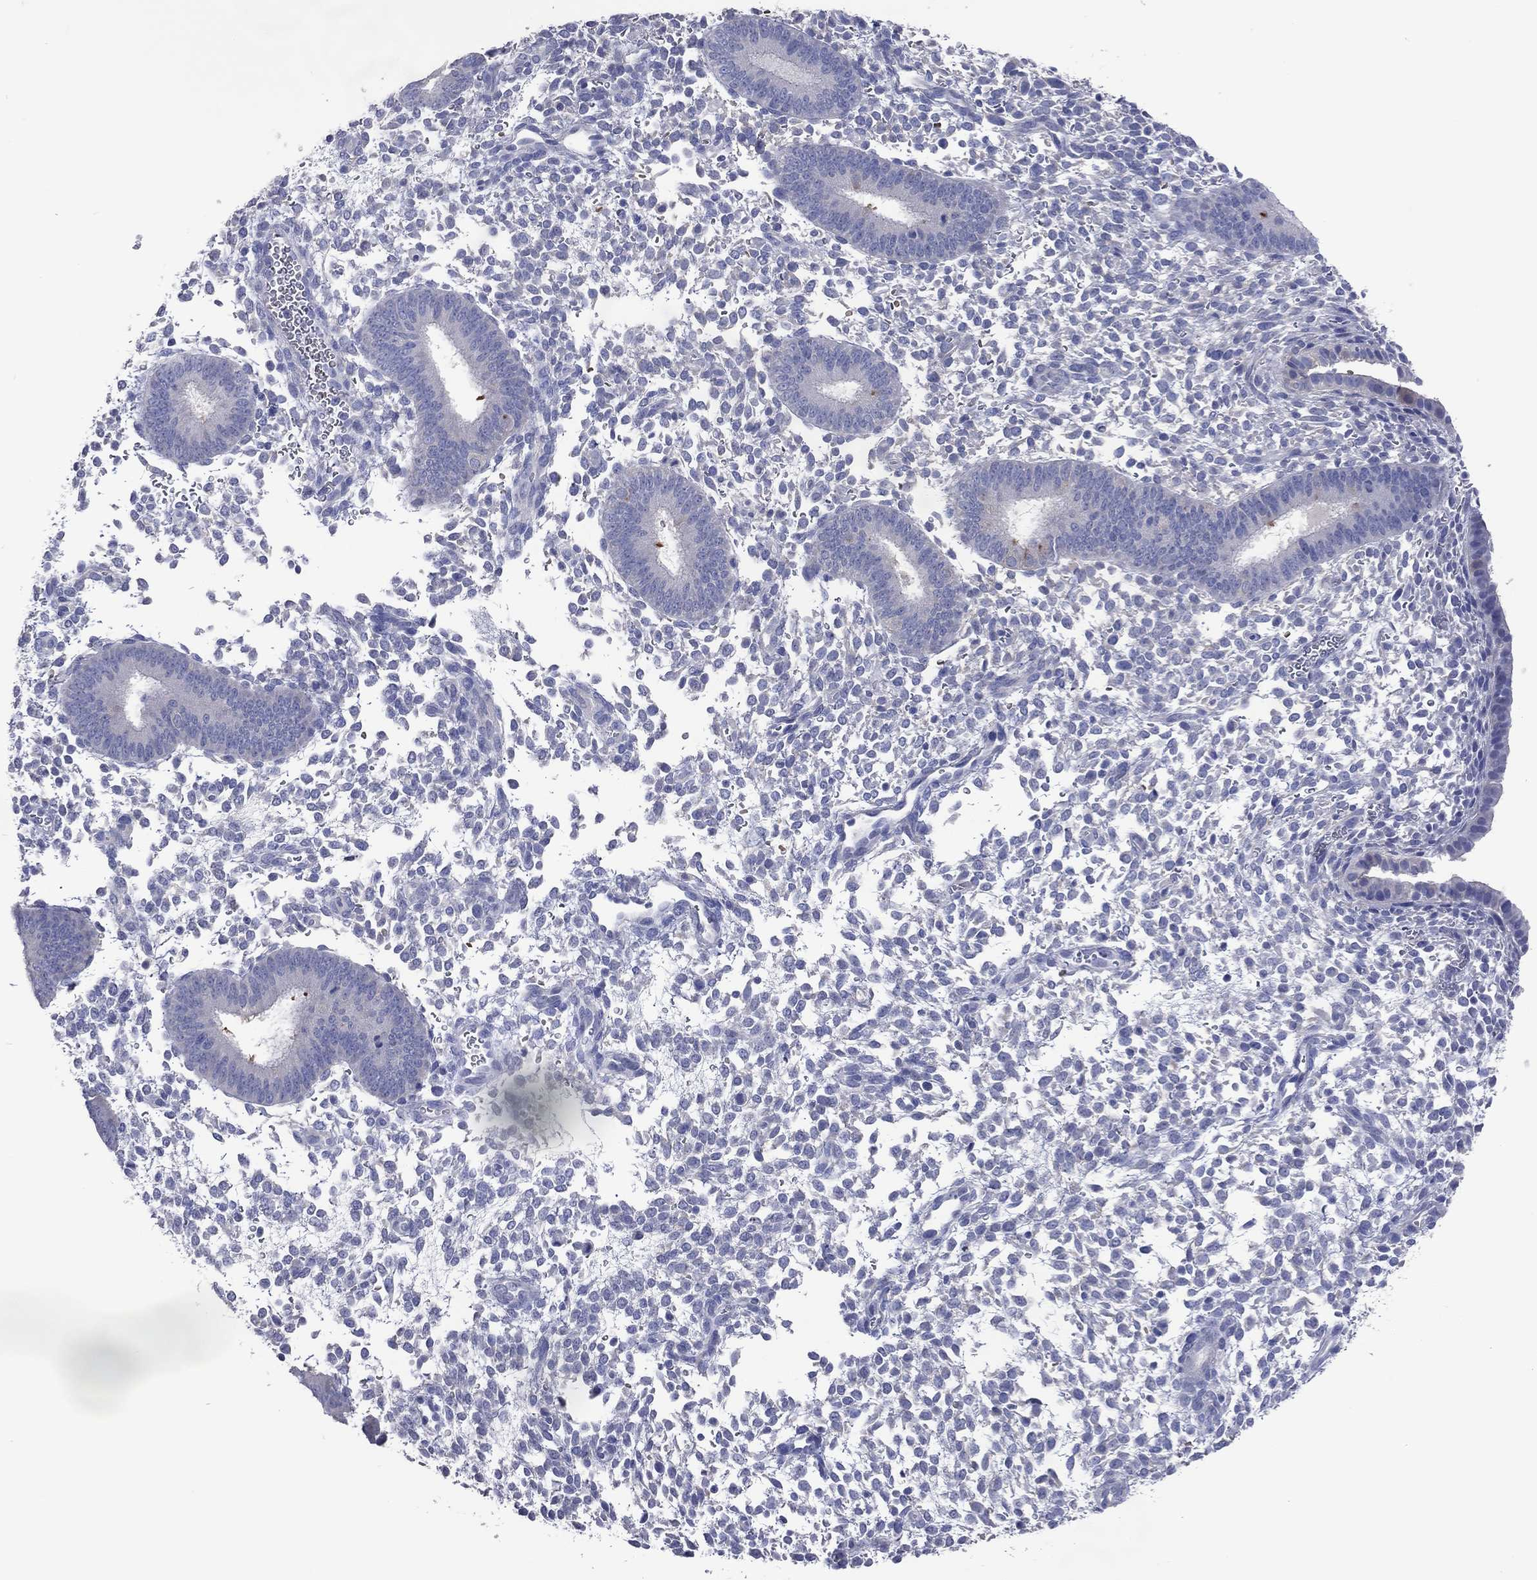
{"staining": {"intensity": "negative", "quantity": "none", "location": "none"}, "tissue": "endometrium", "cell_type": "Cells in endometrial stroma", "image_type": "normal", "snomed": [{"axis": "morphology", "description": "Normal tissue, NOS"}, {"axis": "topography", "description": "Endometrium"}], "caption": "DAB (3,3'-diaminobenzidine) immunohistochemical staining of benign human endometrium demonstrates no significant expression in cells in endometrial stroma.", "gene": "DNAH6", "patient": {"sex": "female", "age": 39}}